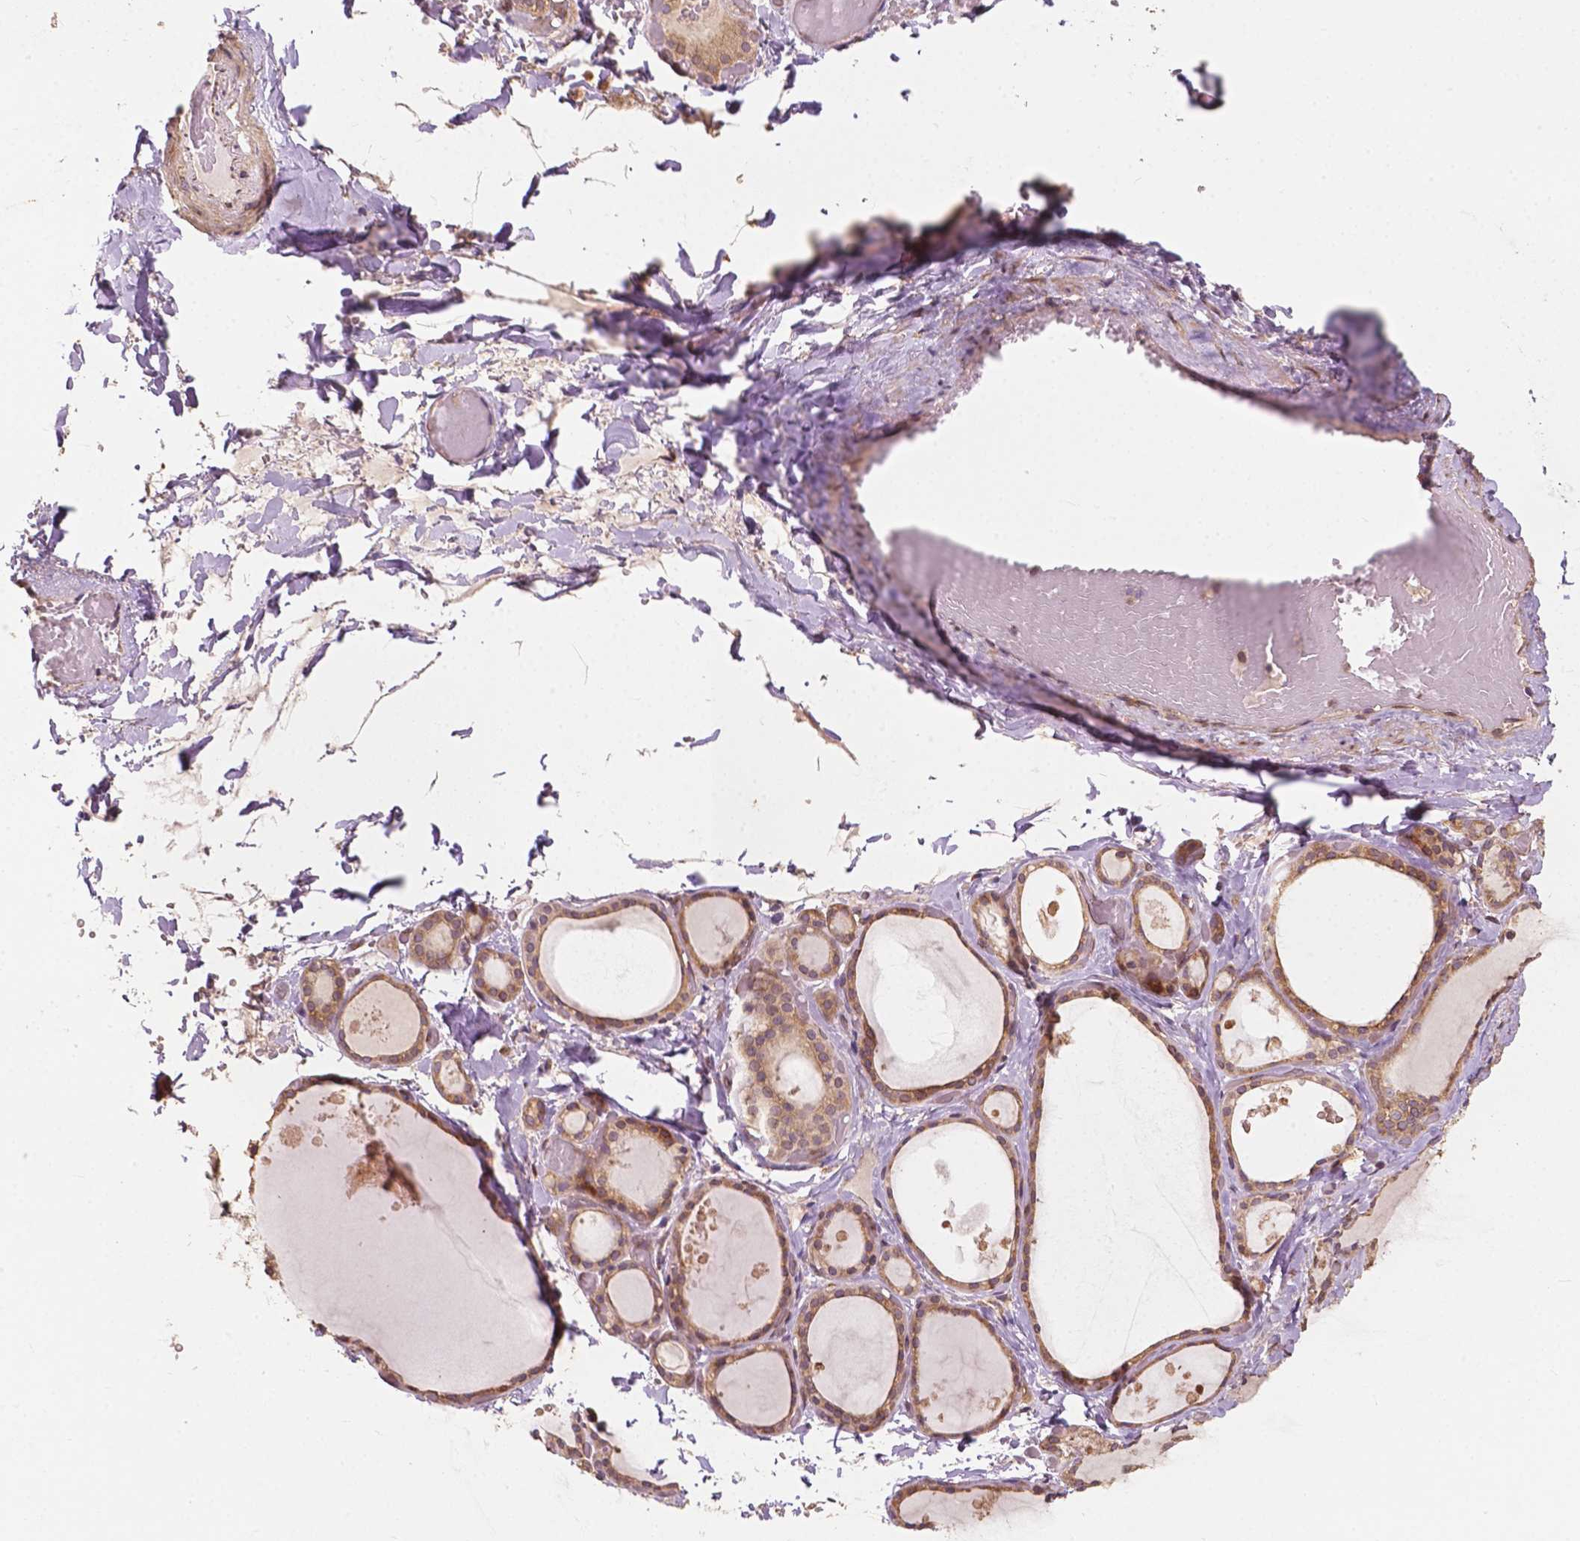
{"staining": {"intensity": "strong", "quantity": ">75%", "location": "cytoplasmic/membranous"}, "tissue": "thyroid gland", "cell_type": "Glandular cells", "image_type": "normal", "snomed": [{"axis": "morphology", "description": "Normal tissue, NOS"}, {"axis": "topography", "description": "Thyroid gland"}], "caption": "Immunohistochemical staining of normal human thyroid gland exhibits high levels of strong cytoplasmic/membranous positivity in about >75% of glandular cells.", "gene": "G3BP1", "patient": {"sex": "female", "age": 56}}